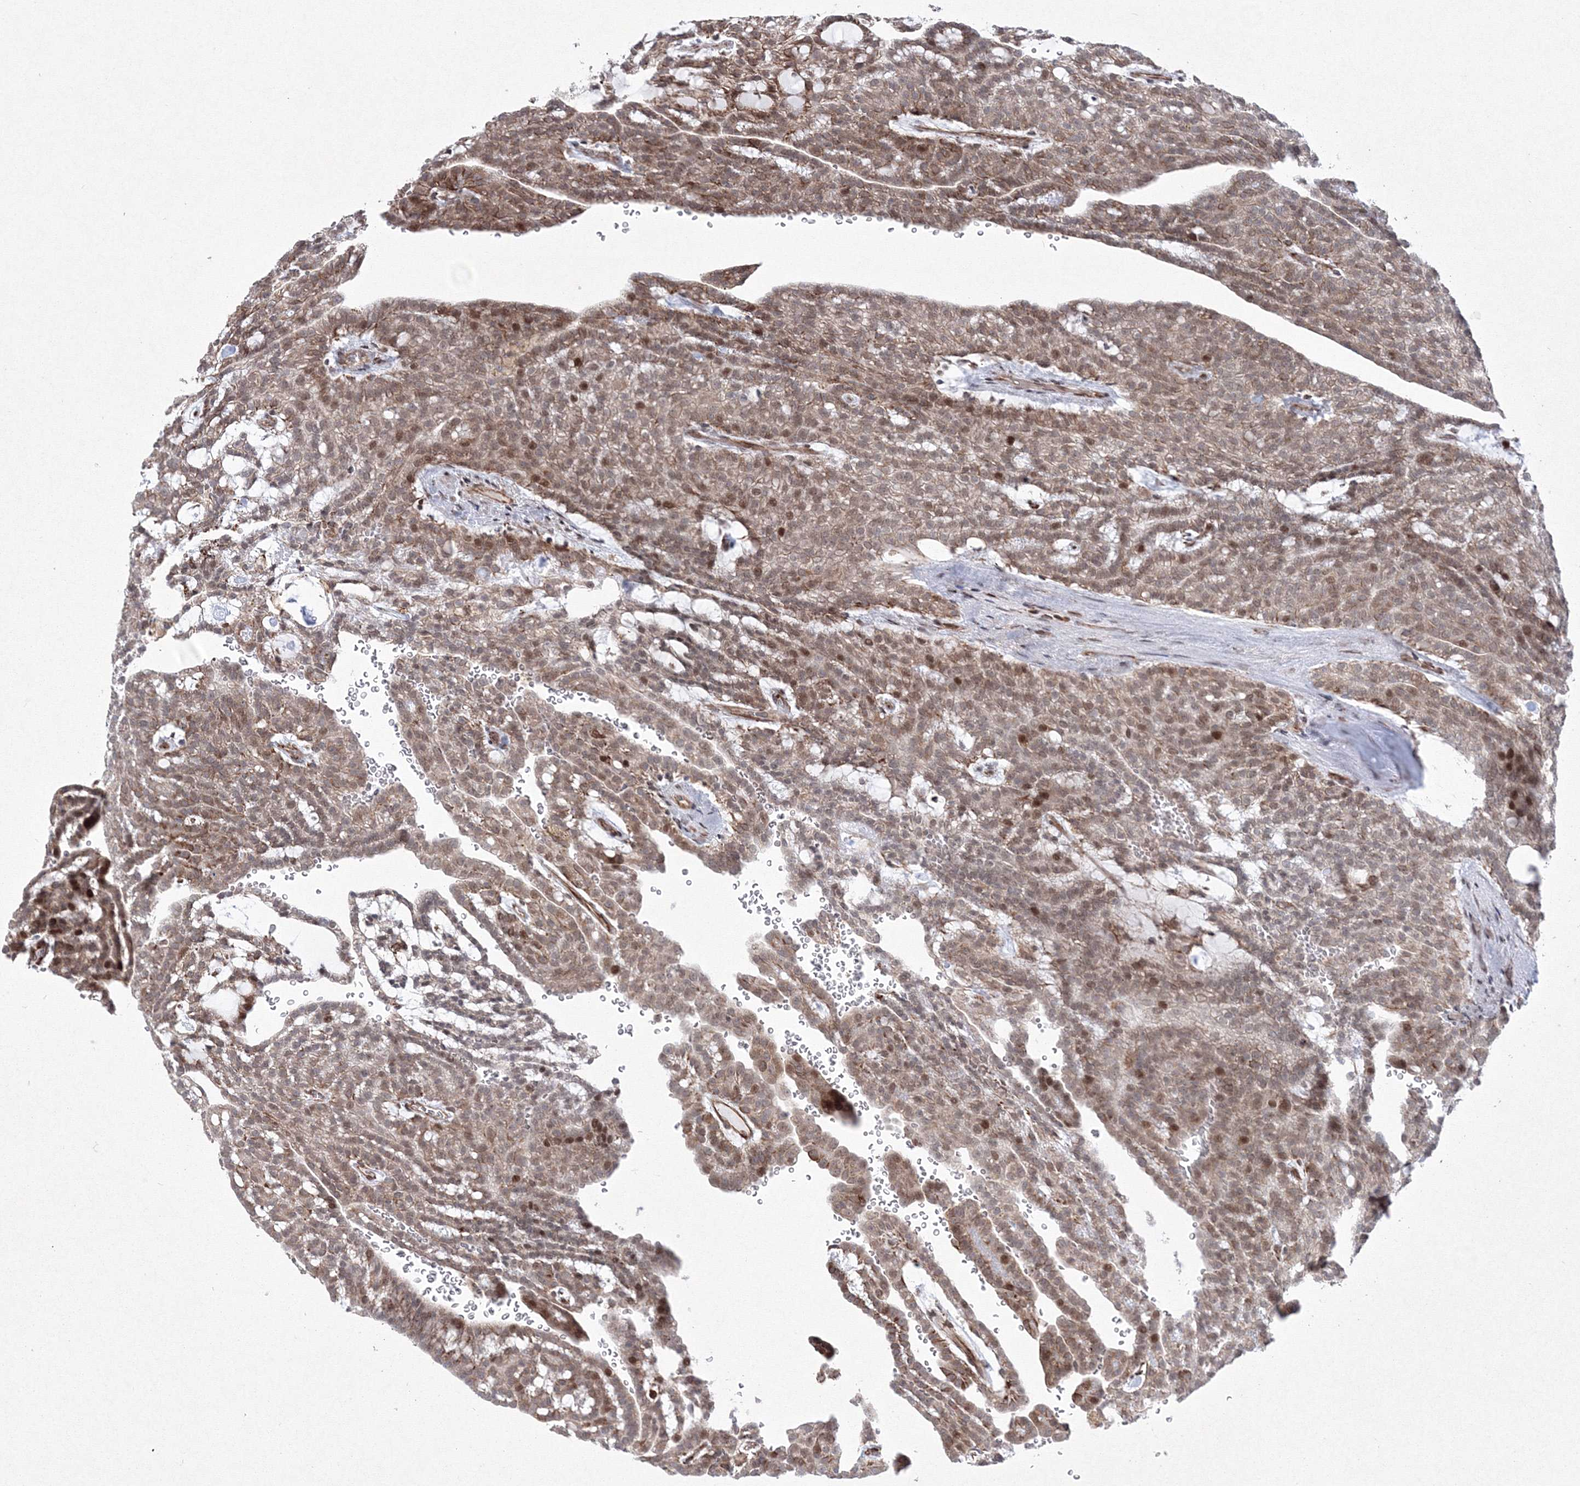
{"staining": {"intensity": "moderate", "quantity": ">75%", "location": "cytoplasmic/membranous,nuclear"}, "tissue": "renal cancer", "cell_type": "Tumor cells", "image_type": "cancer", "snomed": [{"axis": "morphology", "description": "Adenocarcinoma, NOS"}, {"axis": "topography", "description": "Kidney"}], "caption": "Immunohistochemistry (DAB) staining of human renal adenocarcinoma demonstrates moderate cytoplasmic/membranous and nuclear protein staining in about >75% of tumor cells.", "gene": "EFCAB12", "patient": {"sex": "male", "age": 63}}